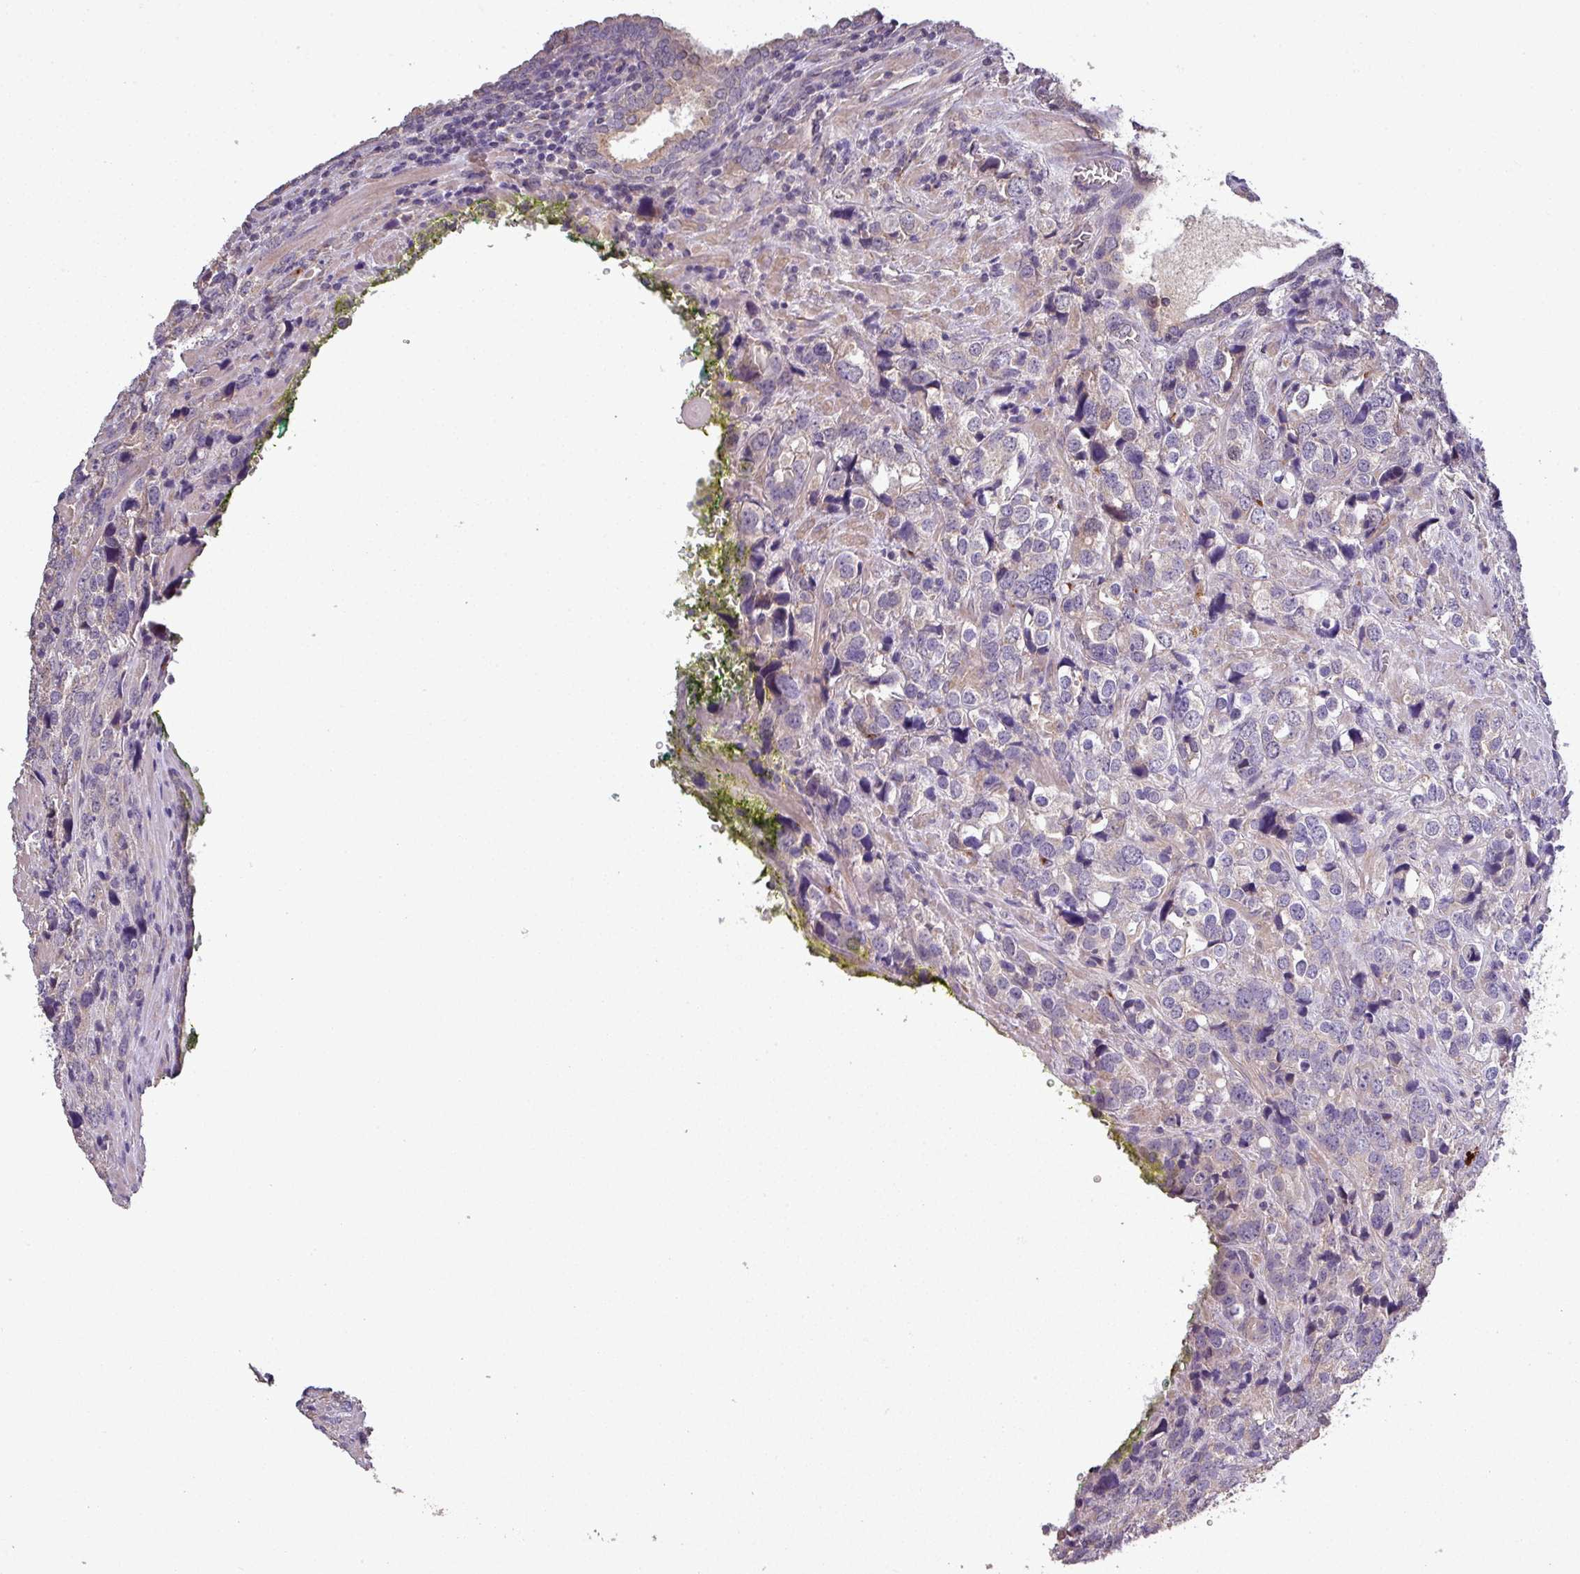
{"staining": {"intensity": "negative", "quantity": "none", "location": "none"}, "tissue": "prostate cancer", "cell_type": "Tumor cells", "image_type": "cancer", "snomed": [{"axis": "morphology", "description": "Adenocarcinoma, High grade"}, {"axis": "topography", "description": "Prostate"}], "caption": "The image demonstrates no staining of tumor cells in prostate adenocarcinoma (high-grade).", "gene": "ISLR", "patient": {"sex": "male", "age": 71}}